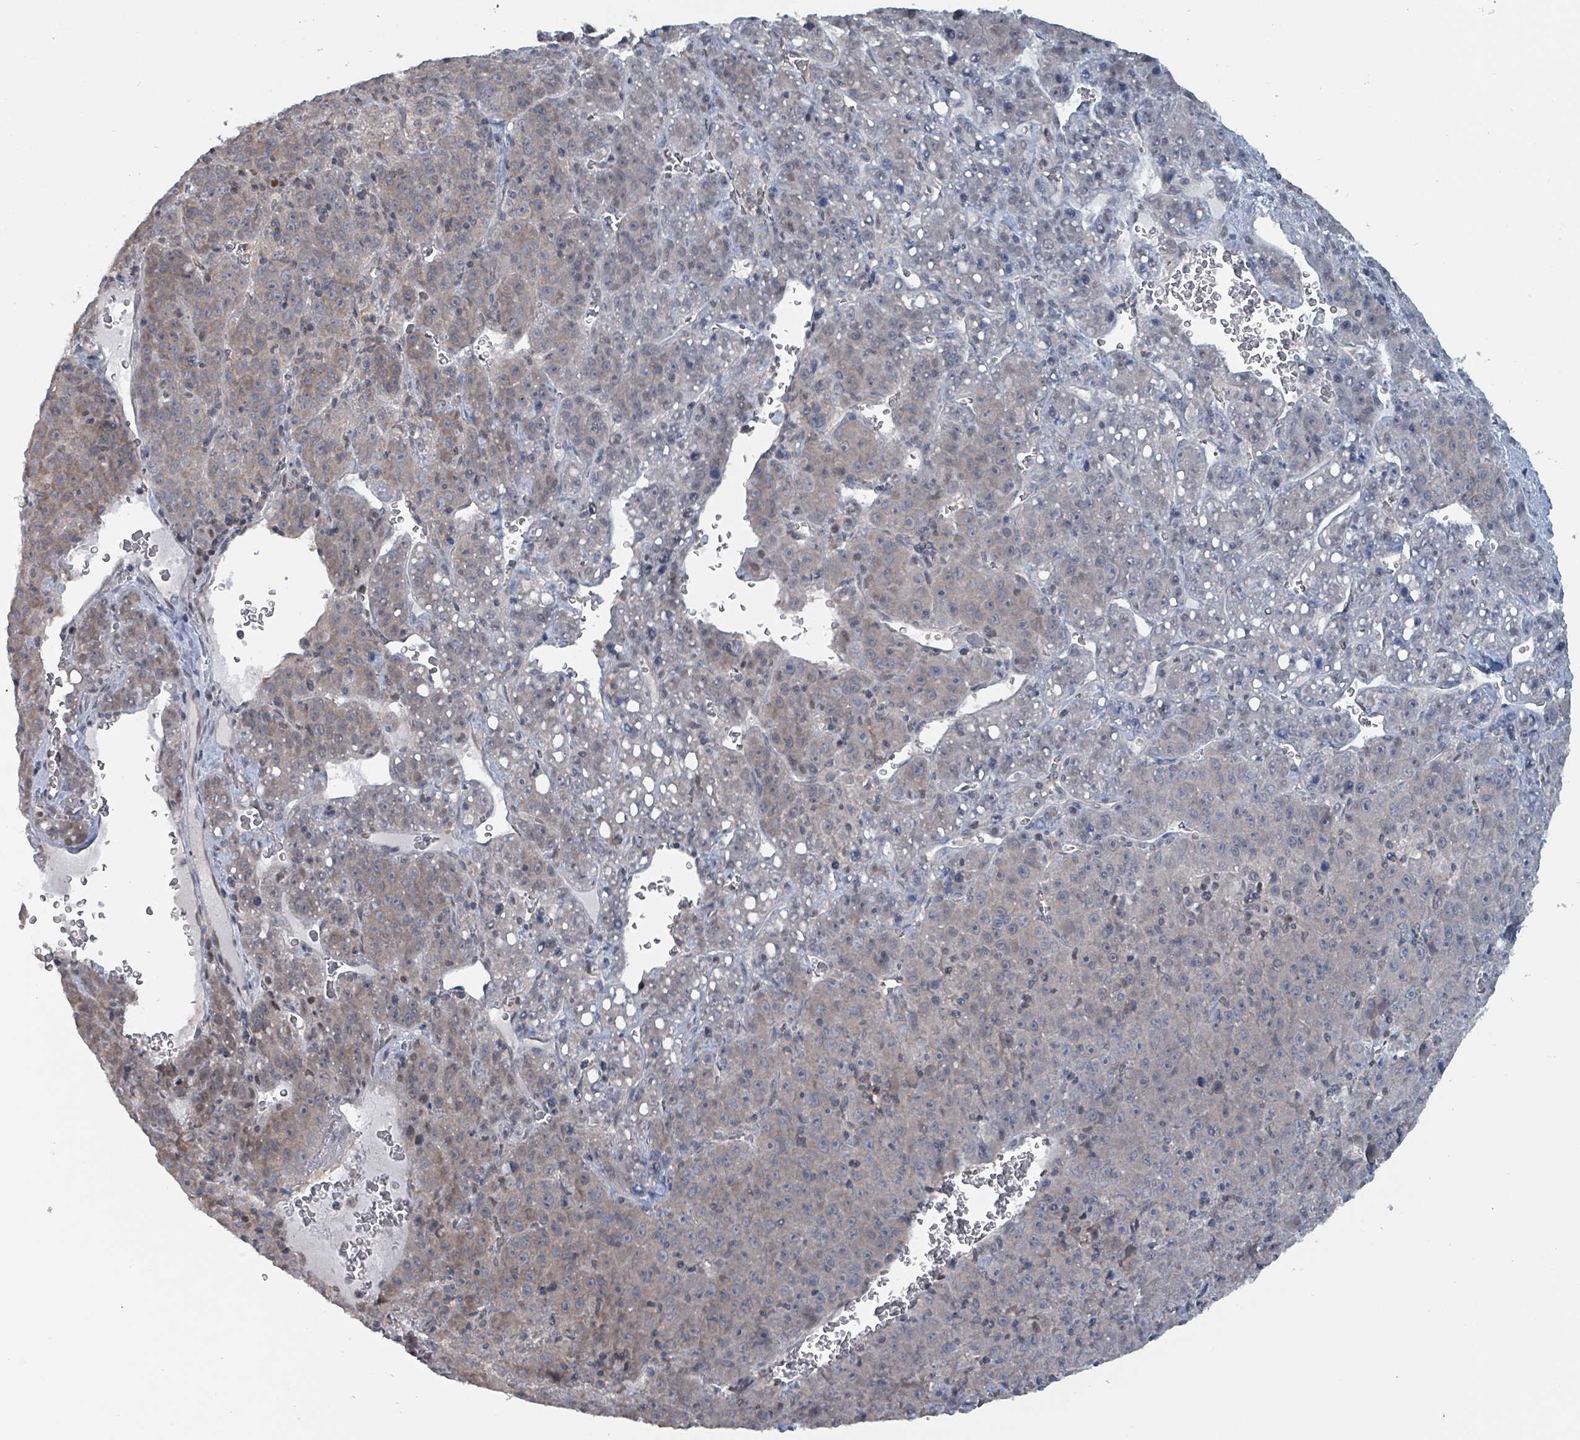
{"staining": {"intensity": "weak", "quantity": "25%-75%", "location": "cytoplasmic/membranous"}, "tissue": "liver cancer", "cell_type": "Tumor cells", "image_type": "cancer", "snomed": [{"axis": "morphology", "description": "Carcinoma, Hepatocellular, NOS"}, {"axis": "topography", "description": "Liver"}], "caption": "The histopathology image displays a brown stain indicating the presence of a protein in the cytoplasmic/membranous of tumor cells in hepatocellular carcinoma (liver).", "gene": "BIVM", "patient": {"sex": "female", "age": 53}}